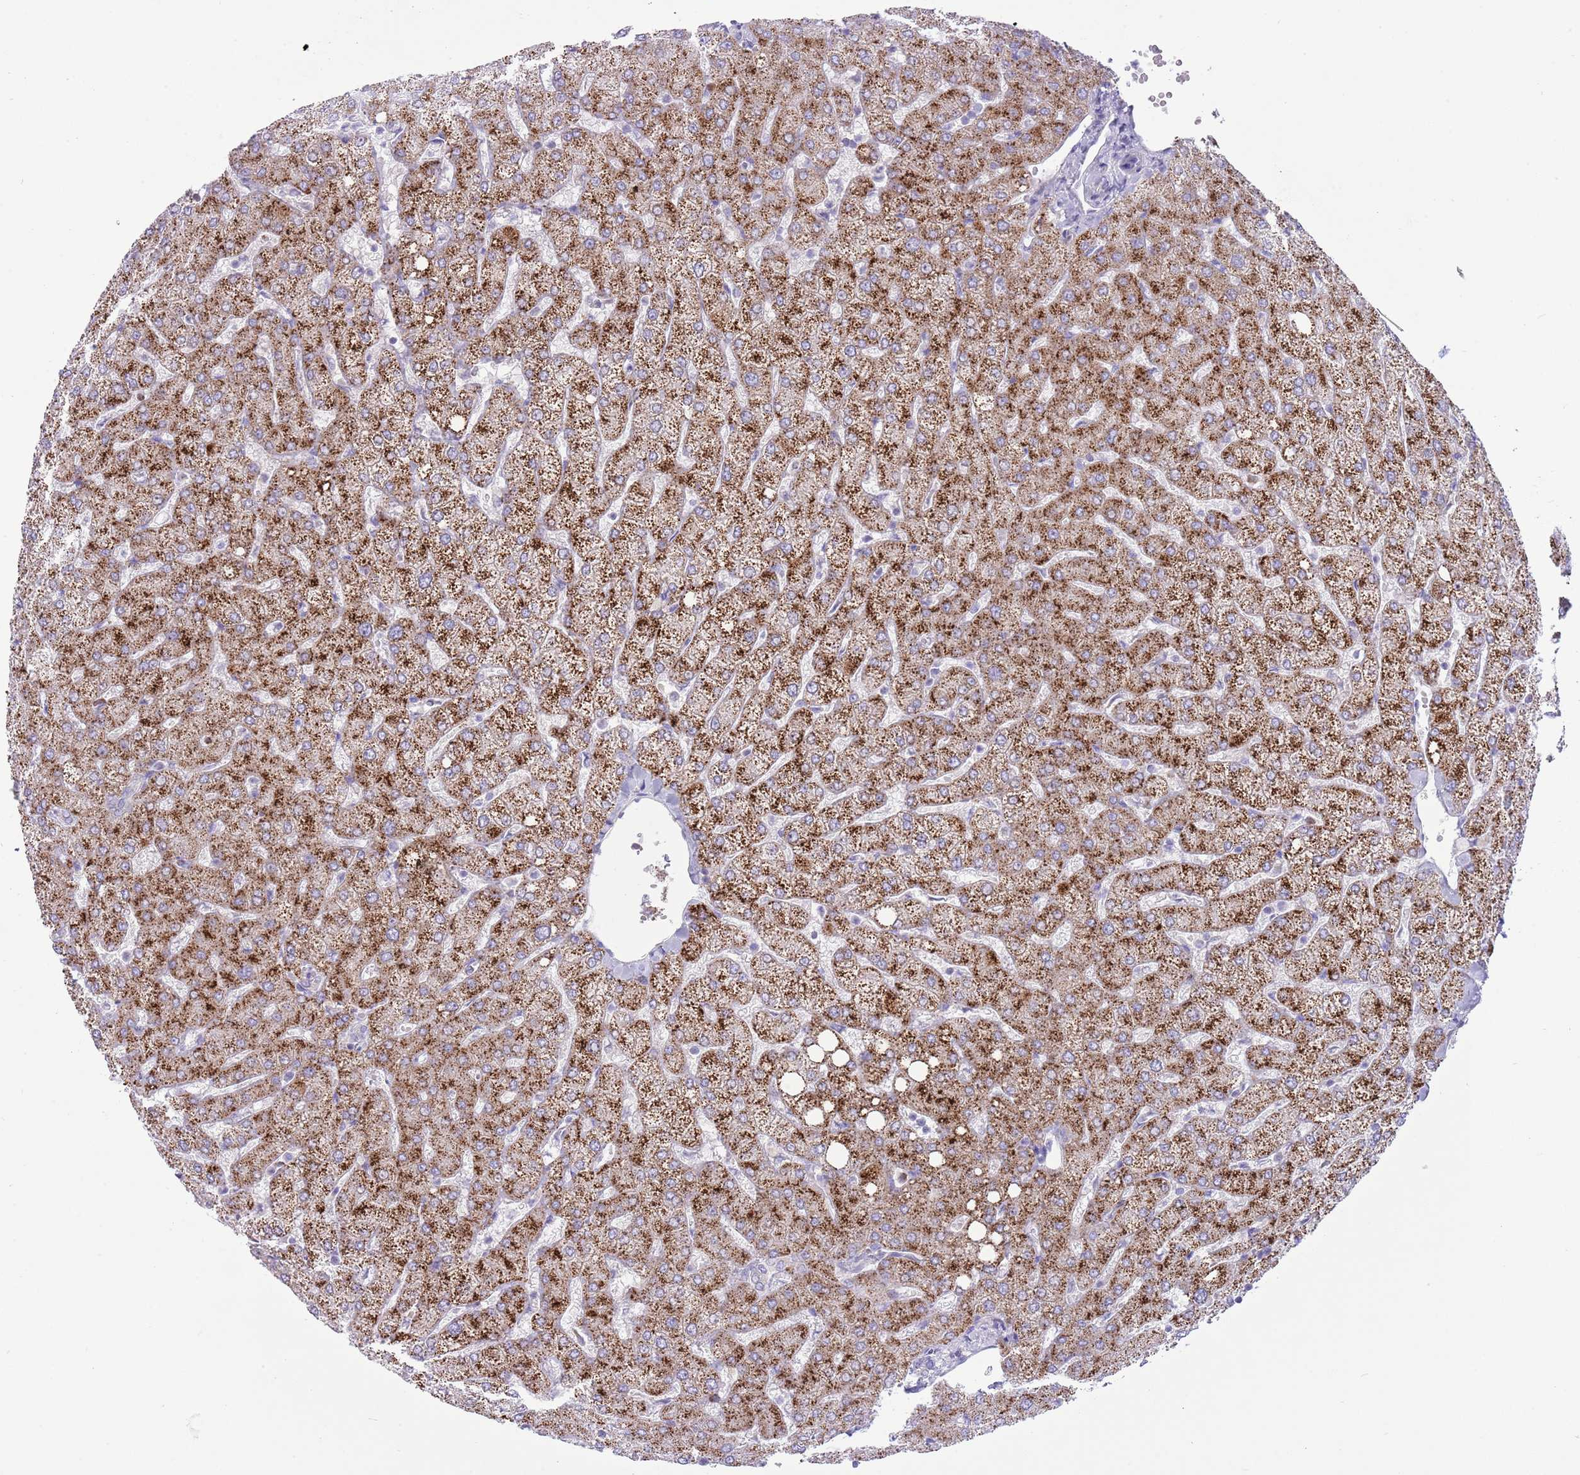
{"staining": {"intensity": "negative", "quantity": "none", "location": "none"}, "tissue": "liver", "cell_type": "Cholangiocytes", "image_type": "normal", "snomed": [{"axis": "morphology", "description": "Normal tissue, NOS"}, {"axis": "topography", "description": "Liver"}], "caption": "An immunohistochemistry (IHC) photomicrograph of normal liver is shown. There is no staining in cholangiocytes of liver.", "gene": "OAZ2", "patient": {"sex": "female", "age": 54}}